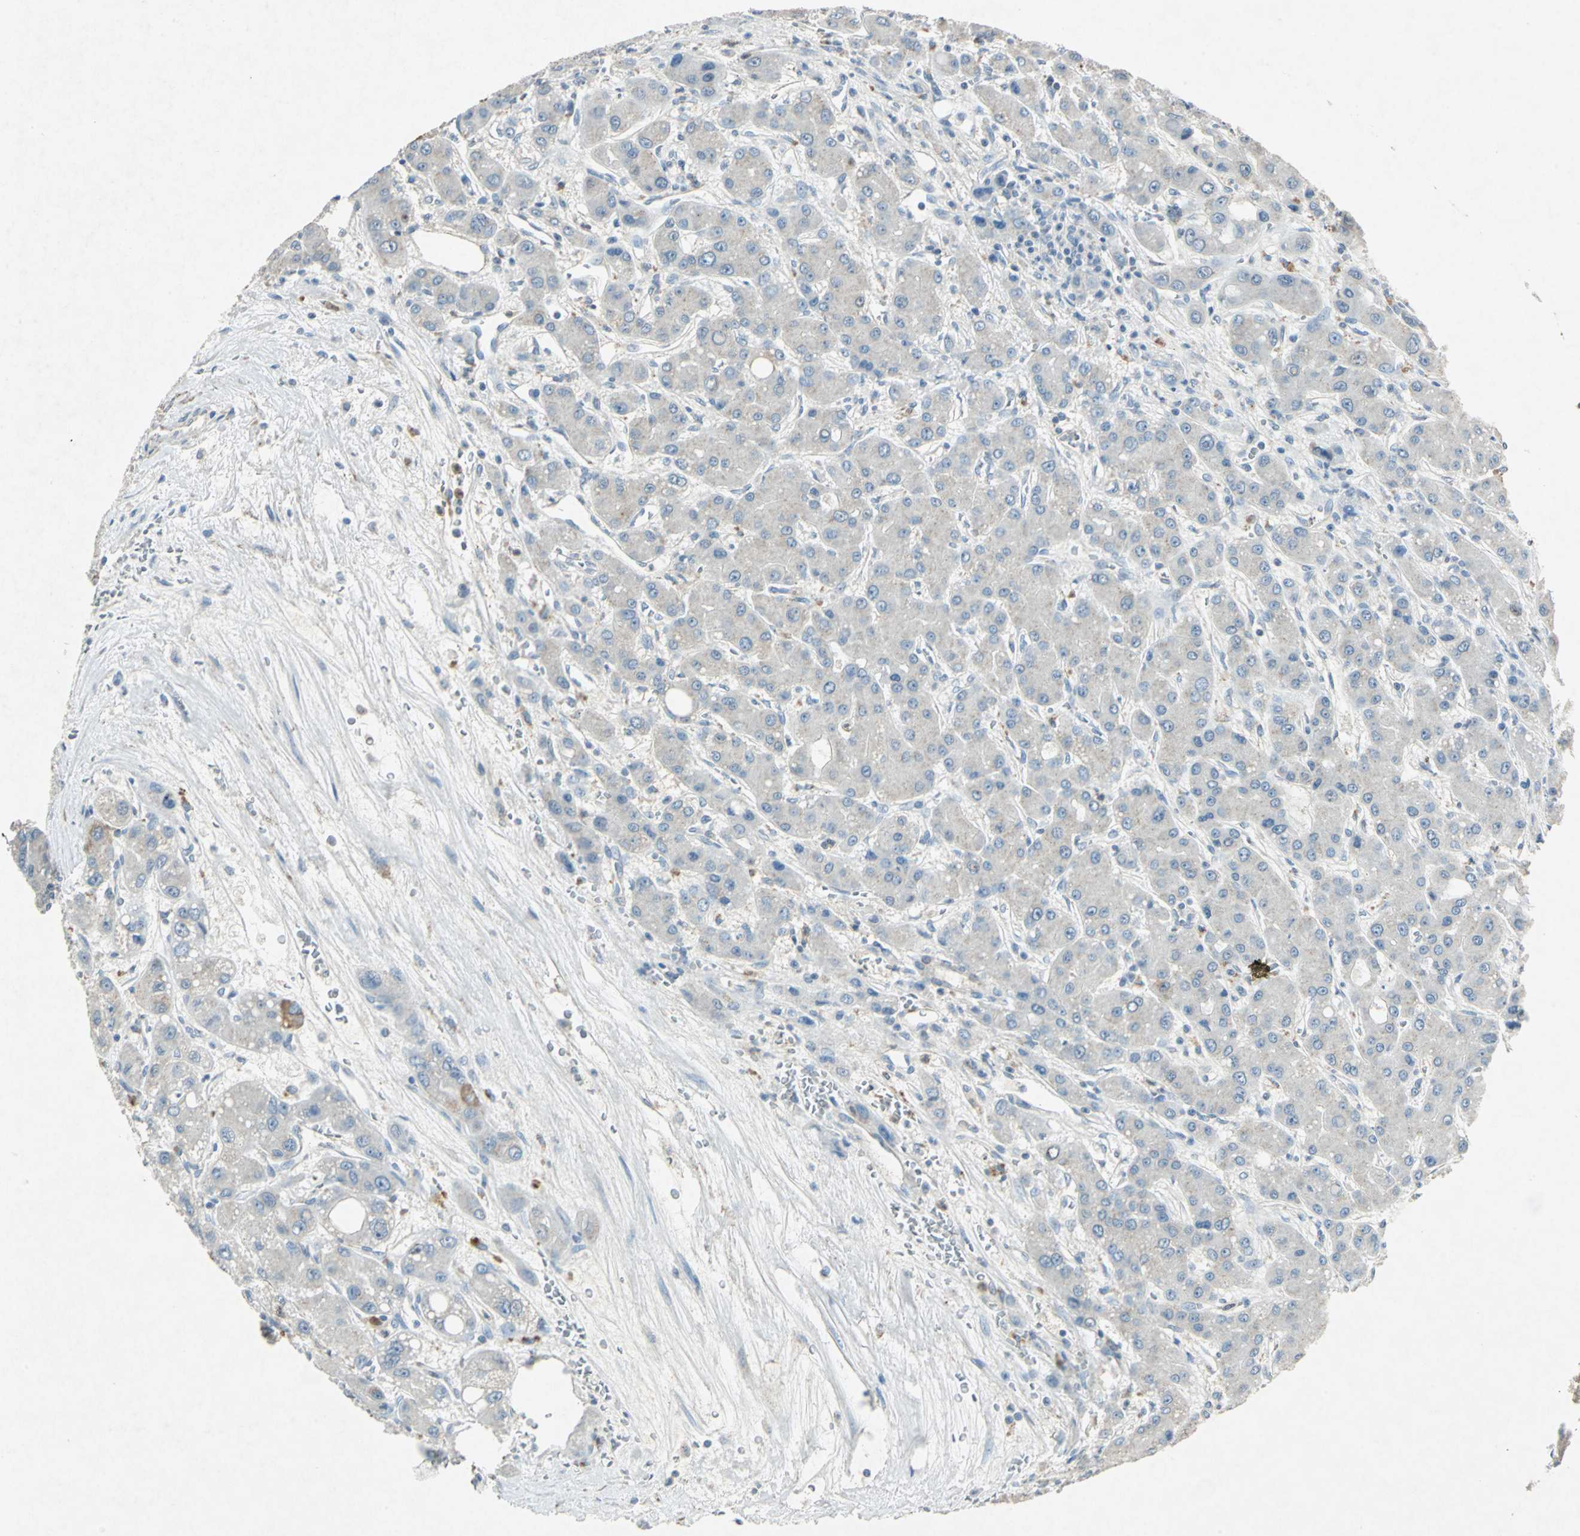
{"staining": {"intensity": "moderate", "quantity": "<25%", "location": "cytoplasmic/membranous"}, "tissue": "liver cancer", "cell_type": "Tumor cells", "image_type": "cancer", "snomed": [{"axis": "morphology", "description": "Carcinoma, Hepatocellular, NOS"}, {"axis": "topography", "description": "Liver"}], "caption": "High-magnification brightfield microscopy of liver cancer (hepatocellular carcinoma) stained with DAB (brown) and counterstained with hematoxylin (blue). tumor cells exhibit moderate cytoplasmic/membranous expression is present in approximately<25% of cells.", "gene": "CAMK2B", "patient": {"sex": "male", "age": 55}}